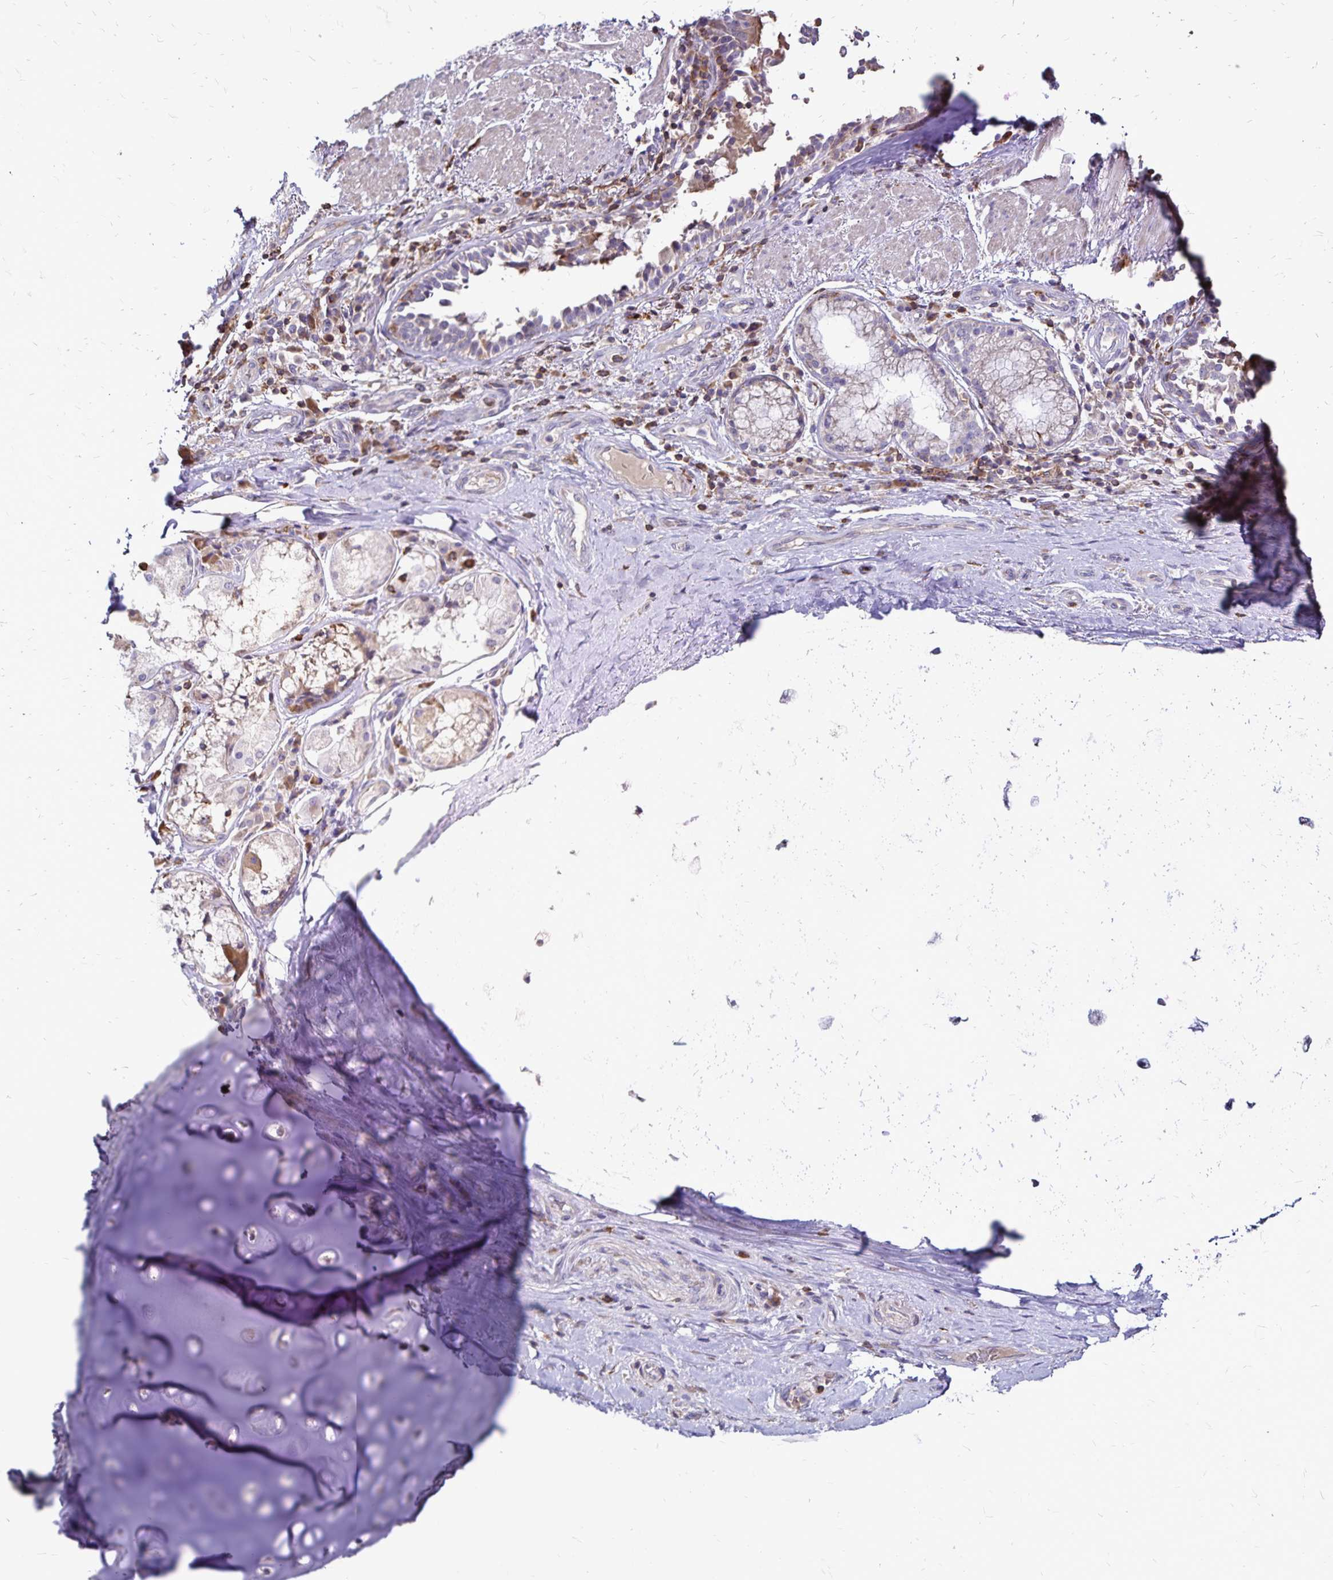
{"staining": {"intensity": "negative", "quantity": "none", "location": "none"}, "tissue": "adipose tissue", "cell_type": "Adipocytes", "image_type": "normal", "snomed": [{"axis": "morphology", "description": "Normal tissue, NOS"}, {"axis": "topography", "description": "Cartilage tissue"}, {"axis": "topography", "description": "Bronchus"}], "caption": "Adipocytes are negative for protein expression in benign human adipose tissue. The staining is performed using DAB brown chromogen with nuclei counter-stained in using hematoxylin.", "gene": "NAGPA", "patient": {"sex": "male", "age": 64}}